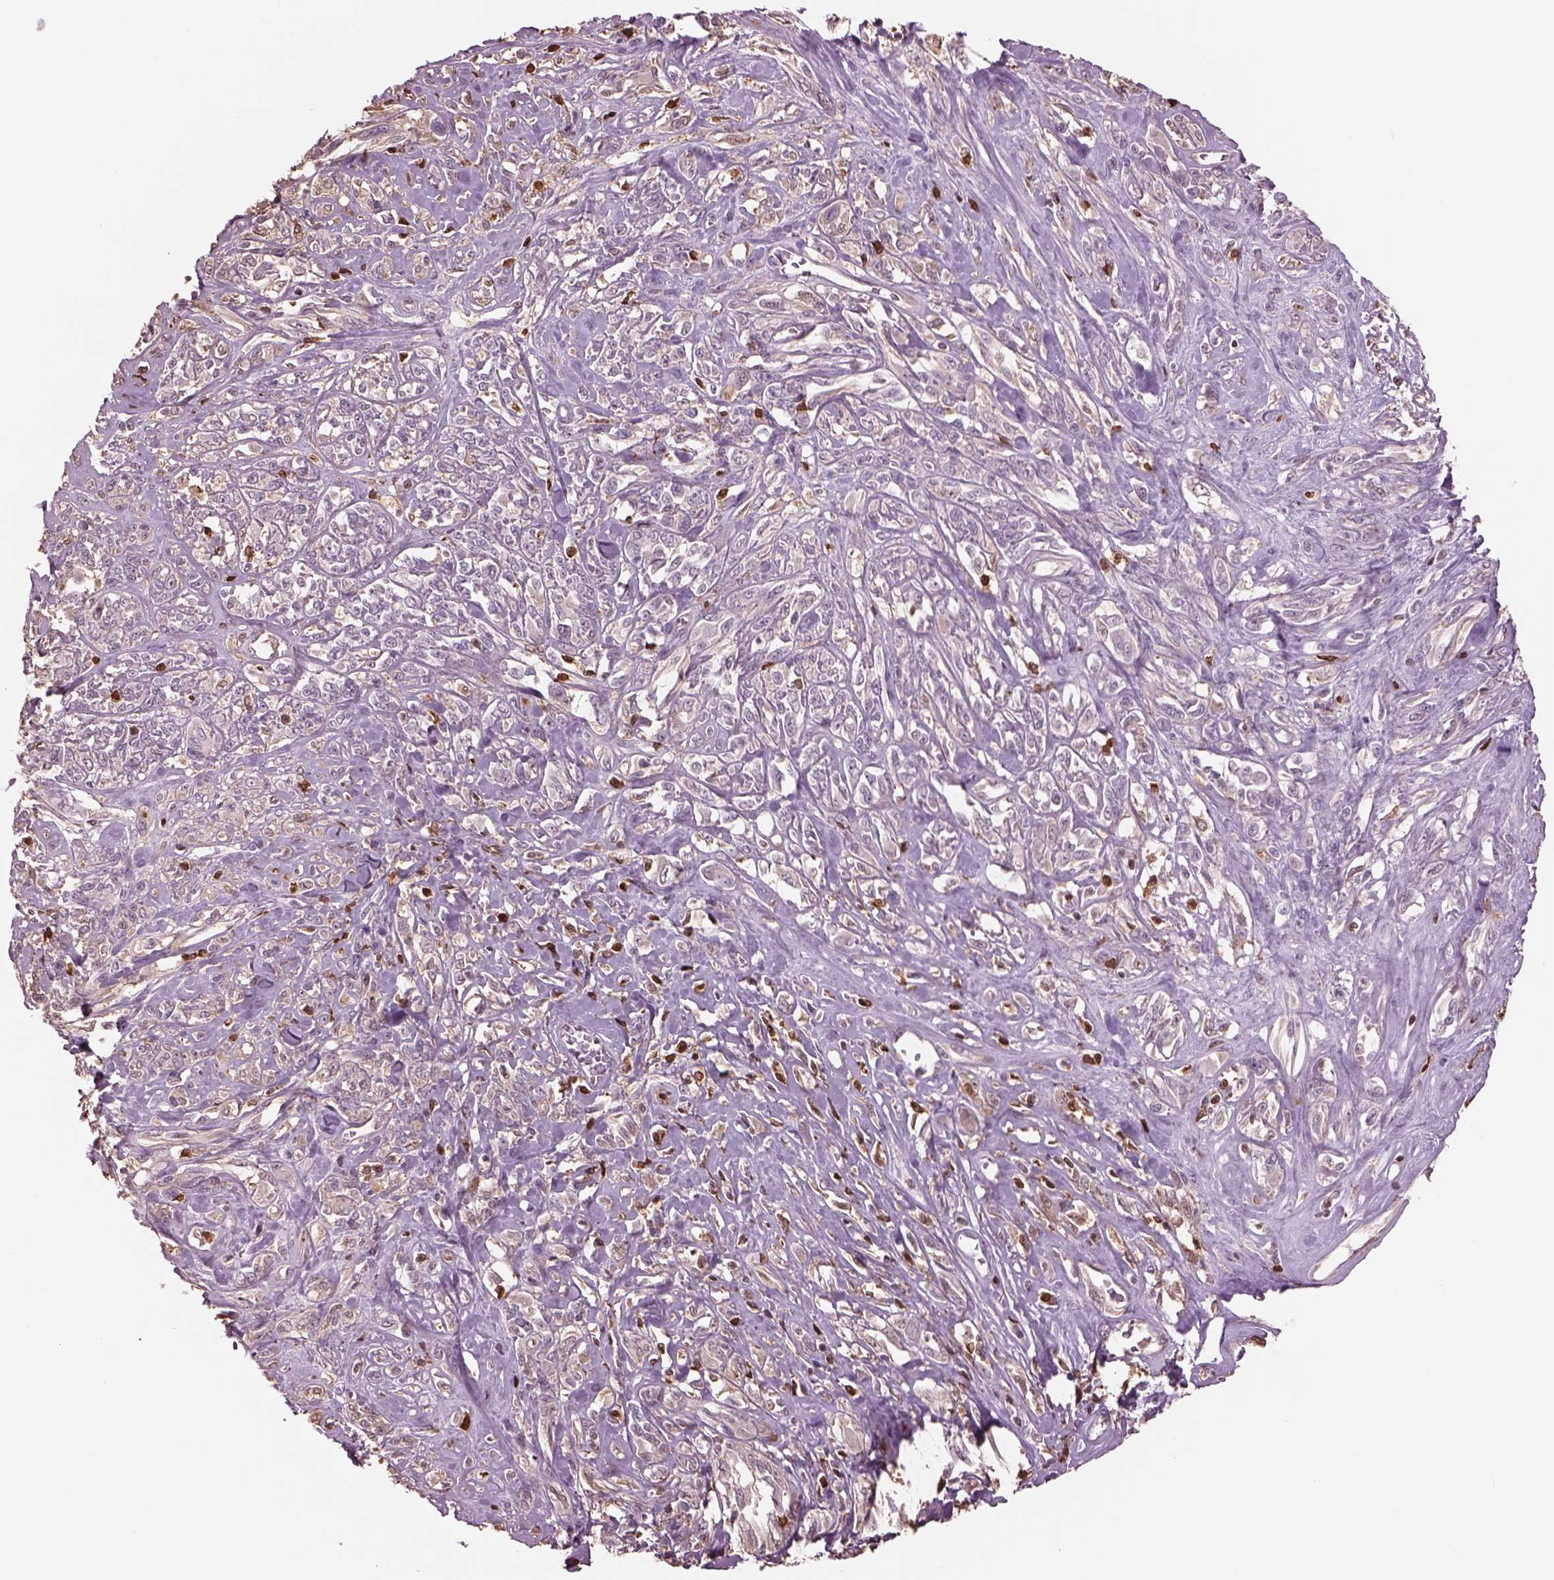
{"staining": {"intensity": "weak", "quantity": "25%-75%", "location": "cytoplasmic/membranous"}, "tissue": "melanoma", "cell_type": "Tumor cells", "image_type": "cancer", "snomed": [{"axis": "morphology", "description": "Malignant melanoma, NOS"}, {"axis": "topography", "description": "Skin"}], "caption": "Immunohistochemical staining of human malignant melanoma shows low levels of weak cytoplasmic/membranous positivity in approximately 25%-75% of tumor cells.", "gene": "IL31RA", "patient": {"sex": "female", "age": 91}}